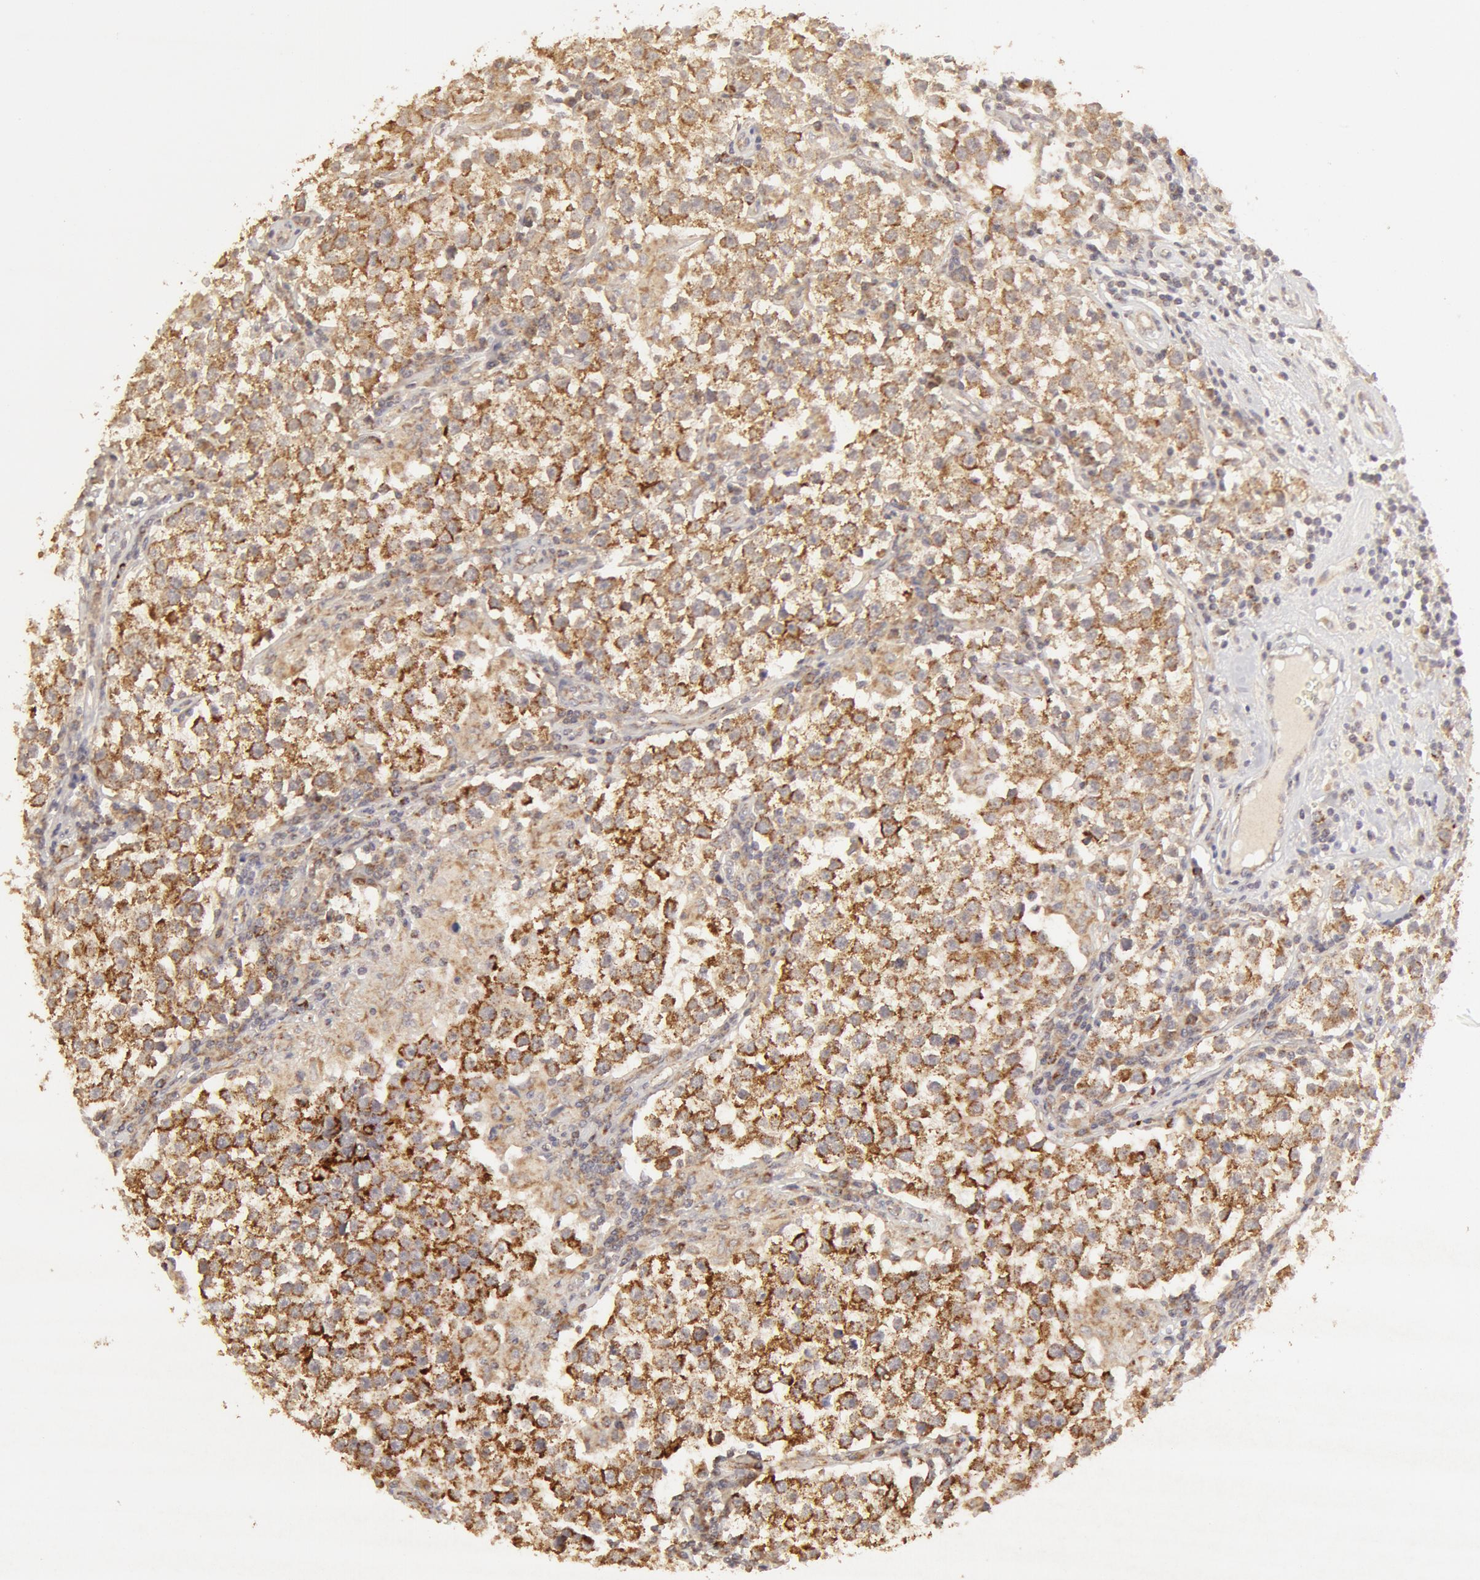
{"staining": {"intensity": "strong", "quantity": "25%-75%", "location": "cytoplasmic/membranous"}, "tissue": "testis cancer", "cell_type": "Tumor cells", "image_type": "cancer", "snomed": [{"axis": "morphology", "description": "Seminoma, NOS"}, {"axis": "topography", "description": "Testis"}], "caption": "A brown stain labels strong cytoplasmic/membranous positivity of a protein in testis seminoma tumor cells.", "gene": "ADPRH", "patient": {"sex": "male", "age": 36}}